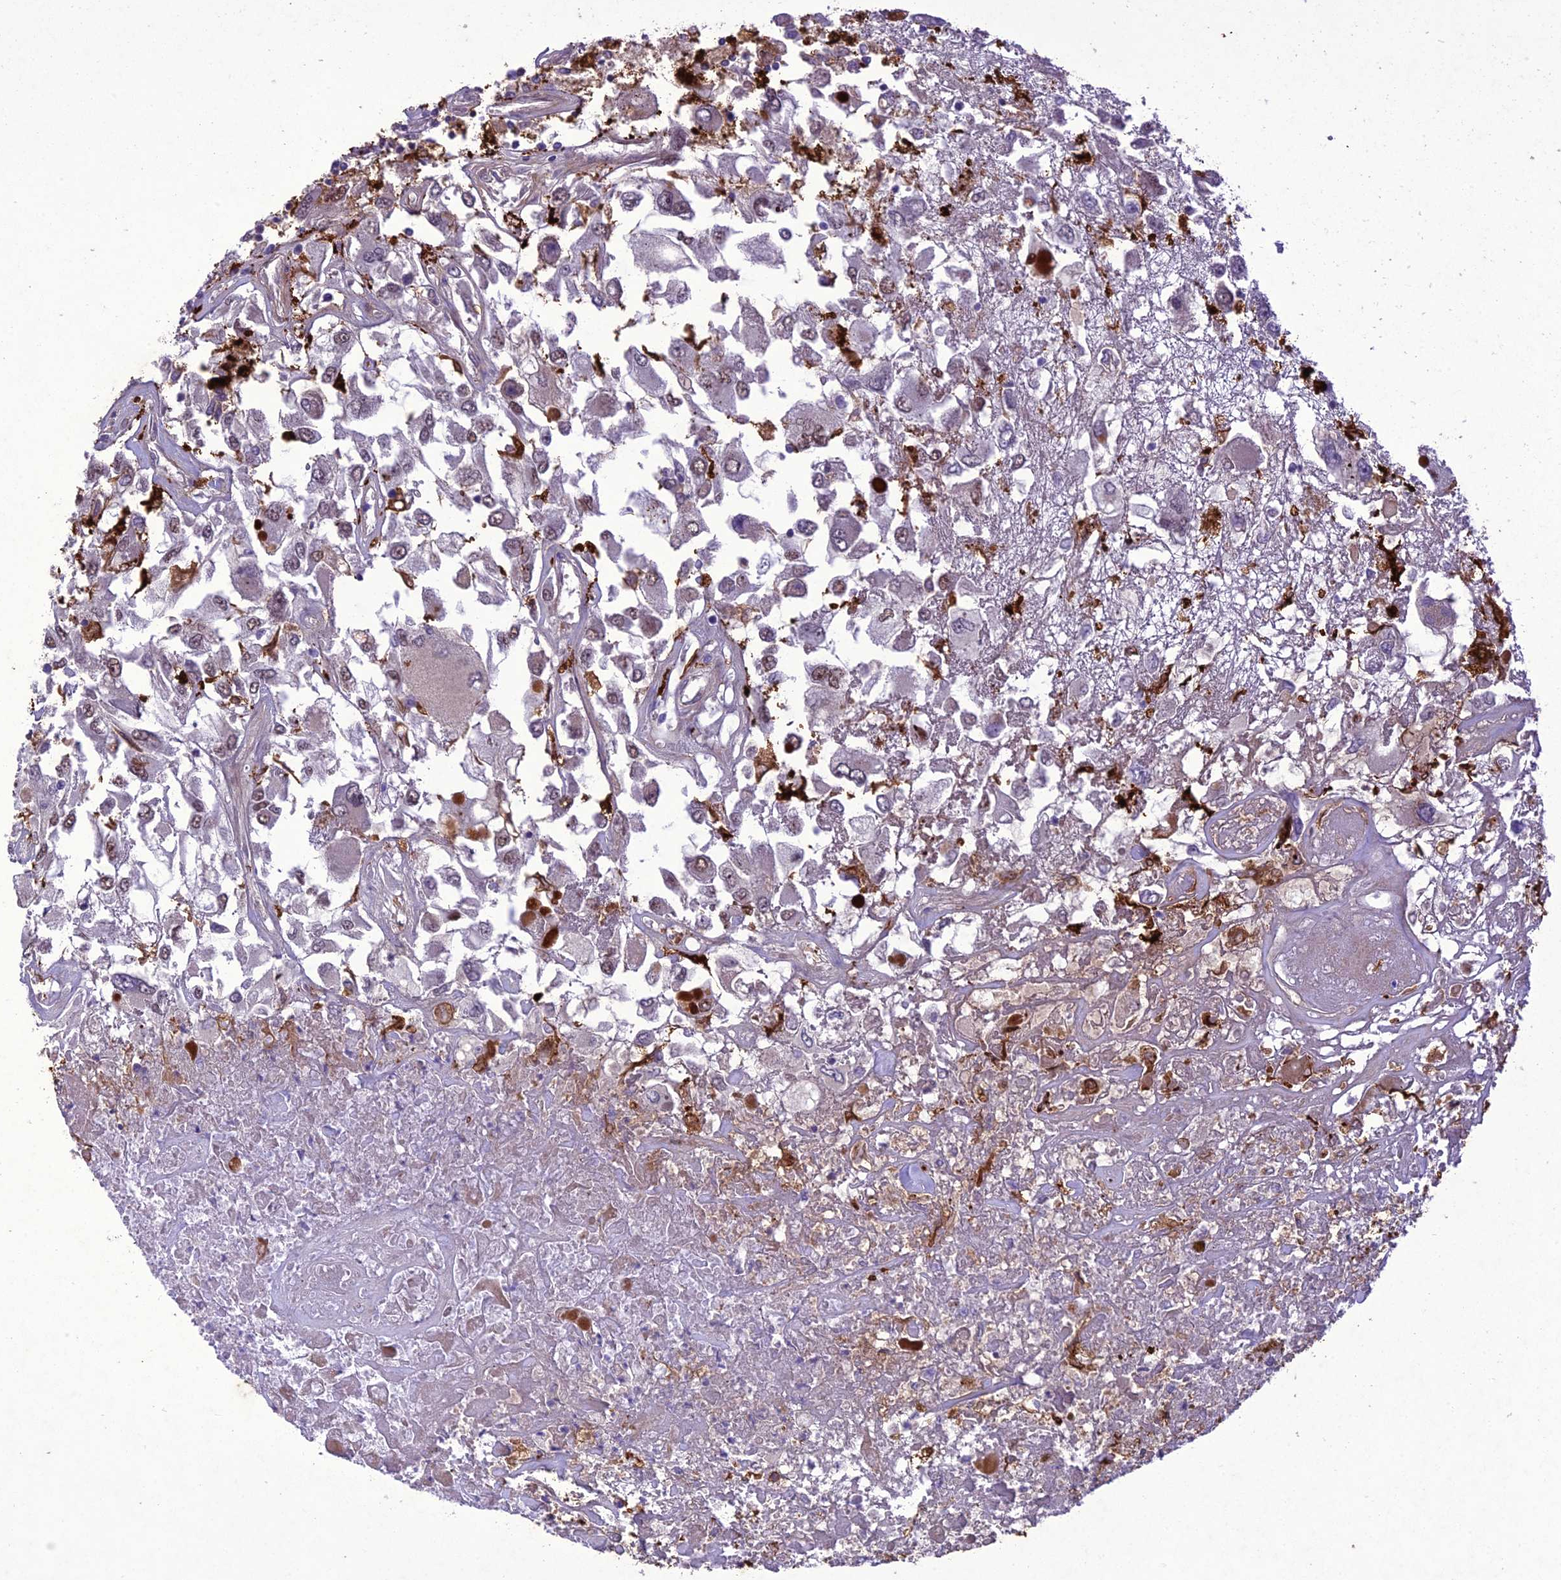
{"staining": {"intensity": "moderate", "quantity": "<25%", "location": "cytoplasmic/membranous"}, "tissue": "renal cancer", "cell_type": "Tumor cells", "image_type": "cancer", "snomed": [{"axis": "morphology", "description": "Adenocarcinoma, NOS"}, {"axis": "topography", "description": "Kidney"}], "caption": "Immunohistochemistry (IHC) of renal adenocarcinoma shows low levels of moderate cytoplasmic/membranous expression in approximately <25% of tumor cells.", "gene": "ANKRD52", "patient": {"sex": "female", "age": 52}}